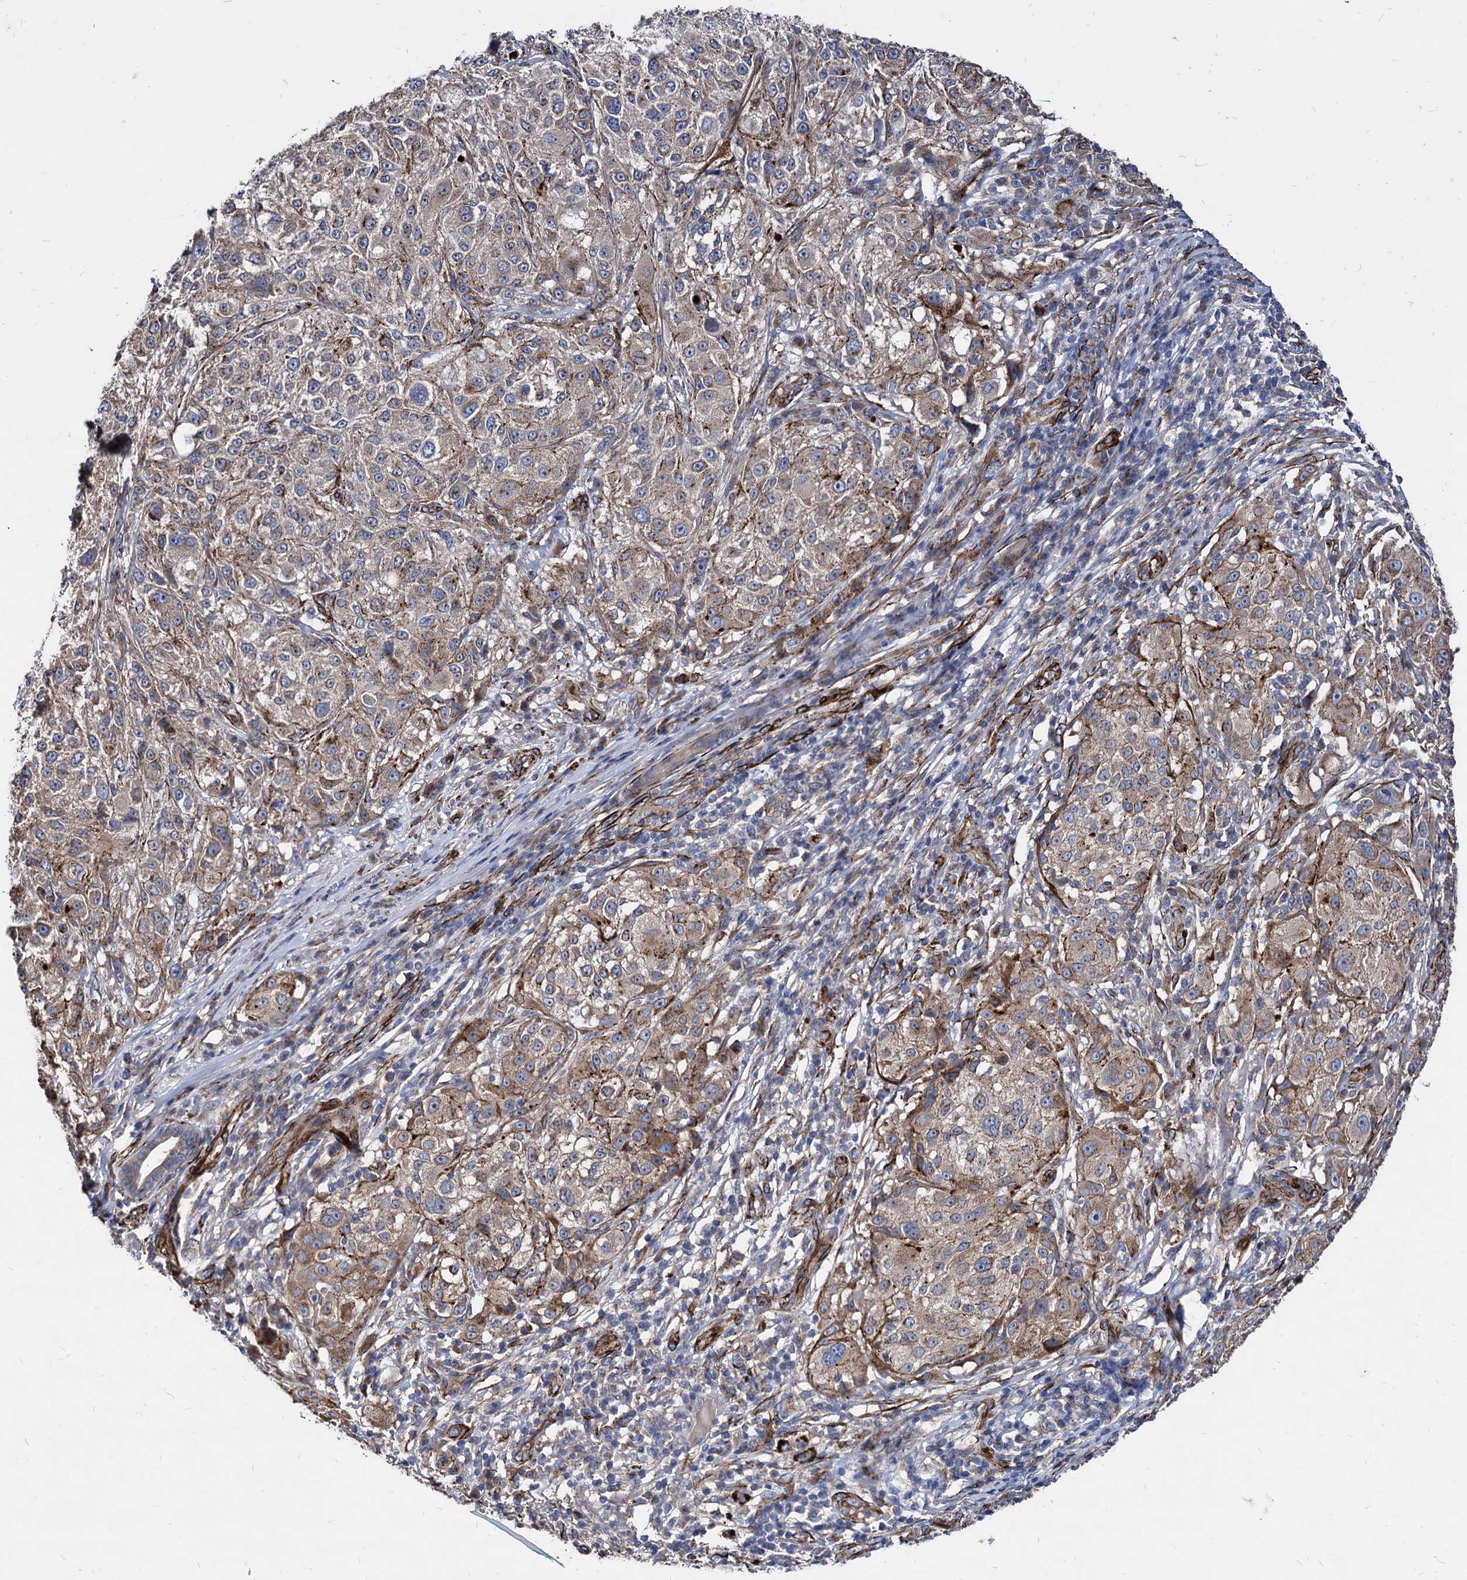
{"staining": {"intensity": "weak", "quantity": ">75%", "location": "cytoplasmic/membranous"}, "tissue": "melanoma", "cell_type": "Tumor cells", "image_type": "cancer", "snomed": [{"axis": "morphology", "description": "Necrosis, NOS"}, {"axis": "morphology", "description": "Malignant melanoma, NOS"}, {"axis": "topography", "description": "Skin"}], "caption": "Immunohistochemical staining of human melanoma exhibits low levels of weak cytoplasmic/membranous expression in about >75% of tumor cells.", "gene": "WDR11", "patient": {"sex": "female", "age": 87}}